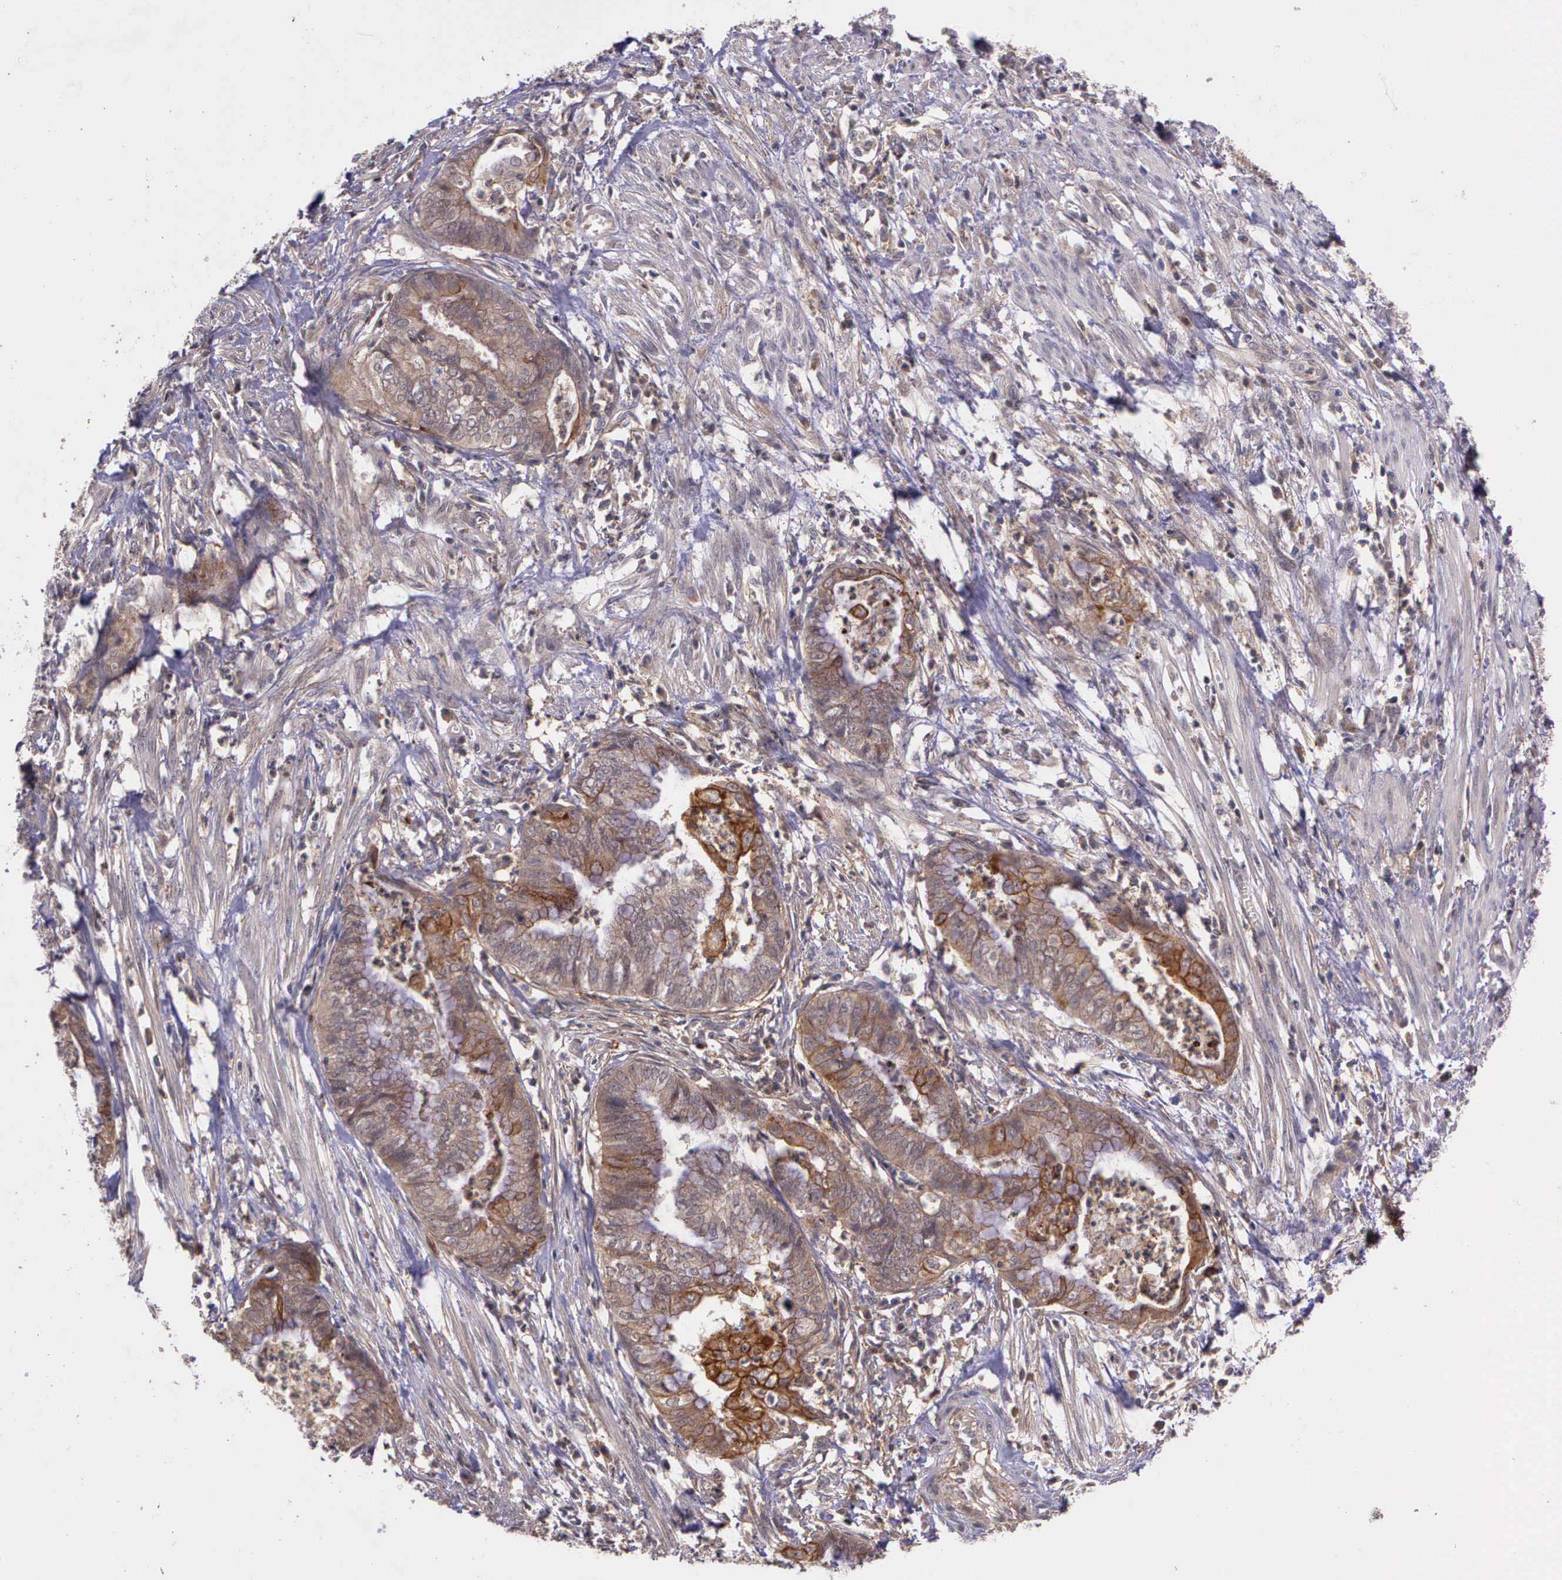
{"staining": {"intensity": "moderate", "quantity": "25%-75%", "location": "cytoplasmic/membranous"}, "tissue": "endometrial cancer", "cell_type": "Tumor cells", "image_type": "cancer", "snomed": [{"axis": "morphology", "description": "Necrosis, NOS"}, {"axis": "morphology", "description": "Adenocarcinoma, NOS"}, {"axis": "topography", "description": "Endometrium"}], "caption": "IHC photomicrograph of neoplastic tissue: human endometrial adenocarcinoma stained using immunohistochemistry (IHC) displays medium levels of moderate protein expression localized specifically in the cytoplasmic/membranous of tumor cells, appearing as a cytoplasmic/membranous brown color.", "gene": "PRICKLE3", "patient": {"sex": "female", "age": 79}}